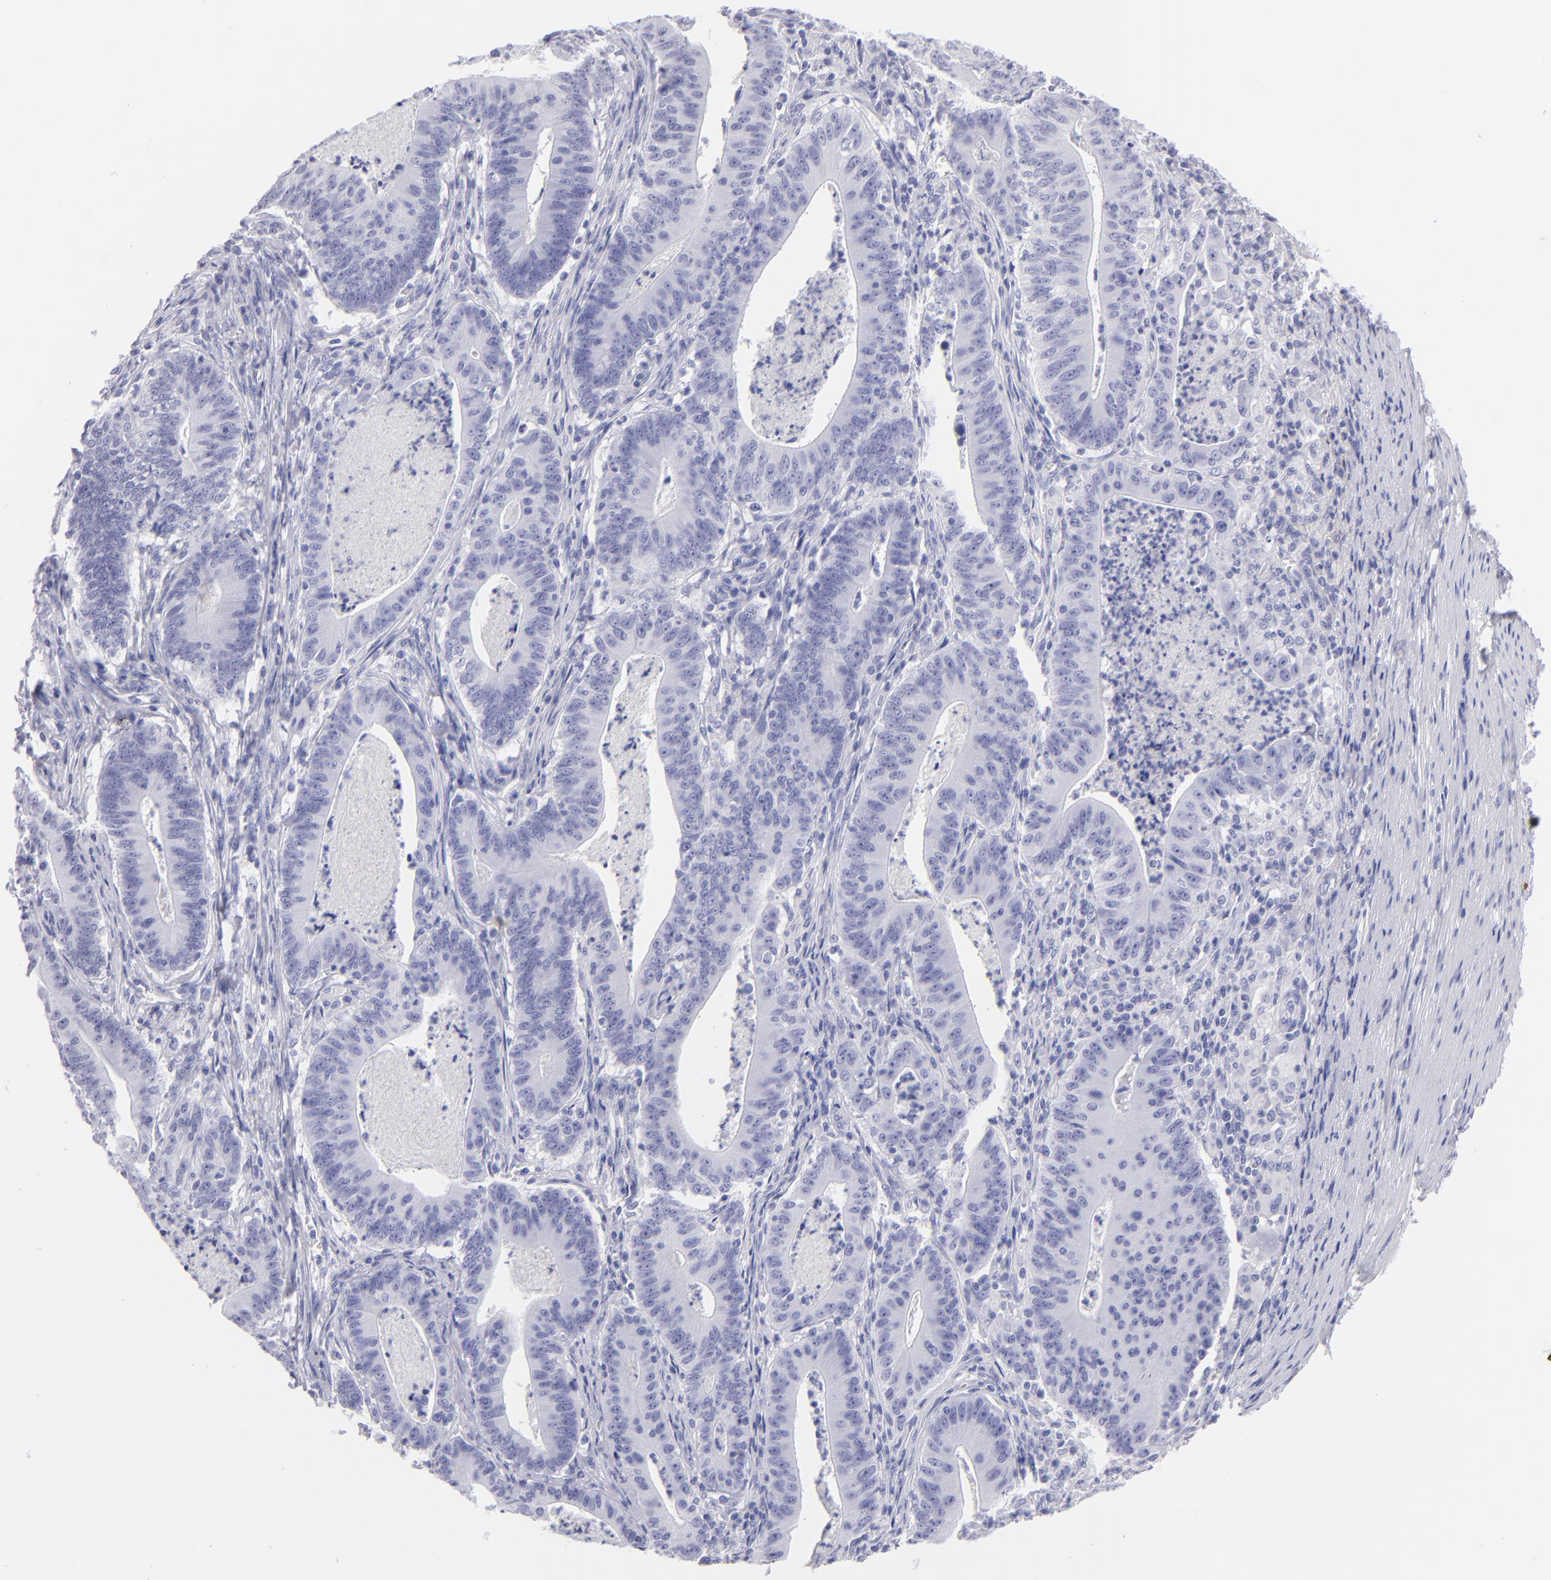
{"staining": {"intensity": "negative", "quantity": "none", "location": "none"}, "tissue": "stomach cancer", "cell_type": "Tumor cells", "image_type": "cancer", "snomed": [{"axis": "morphology", "description": "Adenocarcinoma, NOS"}, {"axis": "topography", "description": "Stomach, lower"}], "caption": "This is an immunohistochemistry (IHC) micrograph of stomach cancer (adenocarcinoma). There is no staining in tumor cells.", "gene": "SLC1A2", "patient": {"sex": "female", "age": 86}}